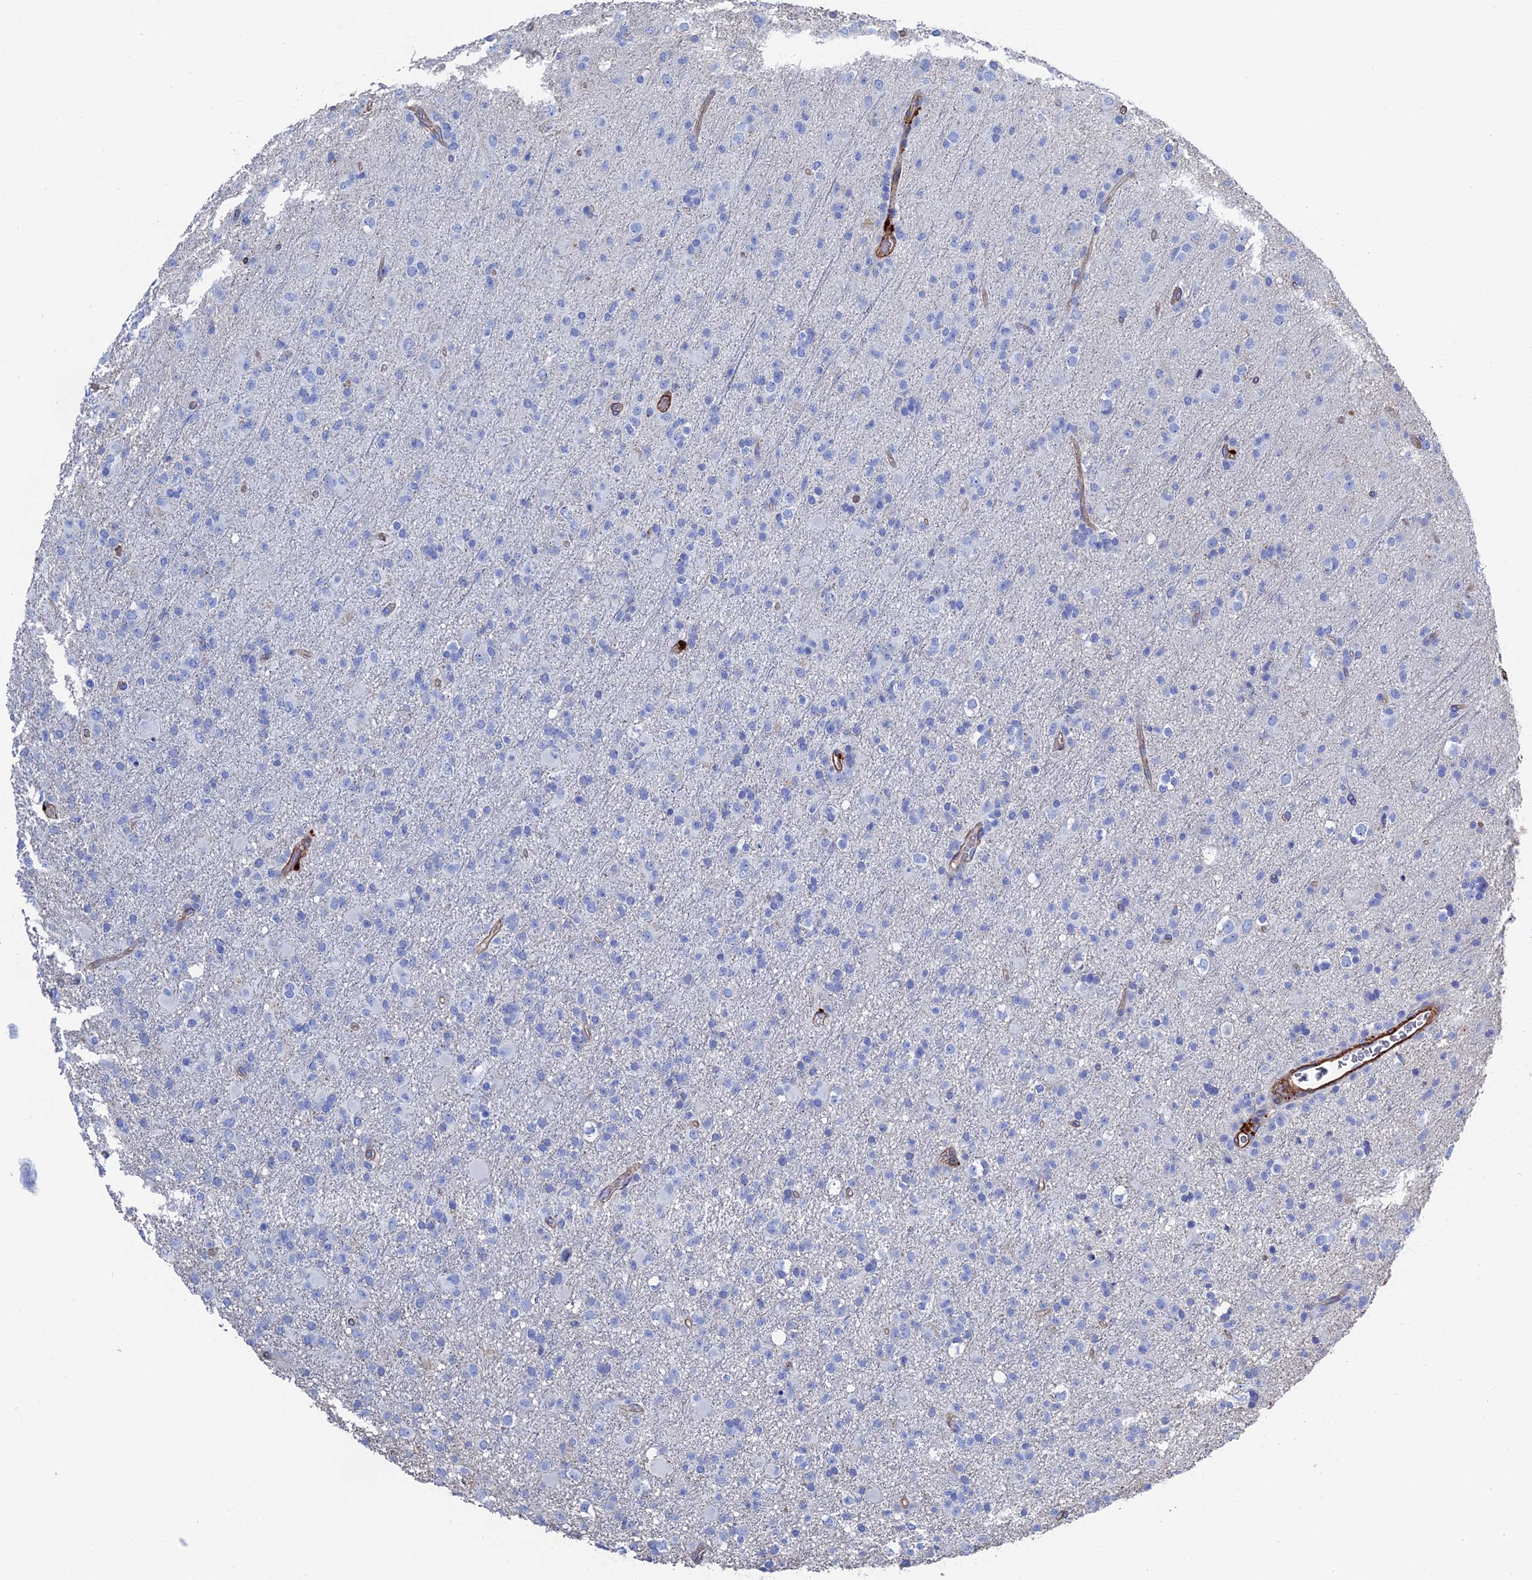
{"staining": {"intensity": "negative", "quantity": "none", "location": "none"}, "tissue": "glioma", "cell_type": "Tumor cells", "image_type": "cancer", "snomed": [{"axis": "morphology", "description": "Glioma, malignant, Low grade"}, {"axis": "topography", "description": "Brain"}], "caption": "The micrograph demonstrates no significant positivity in tumor cells of malignant low-grade glioma. (DAB IHC with hematoxylin counter stain).", "gene": "STRA6", "patient": {"sex": "male", "age": 65}}